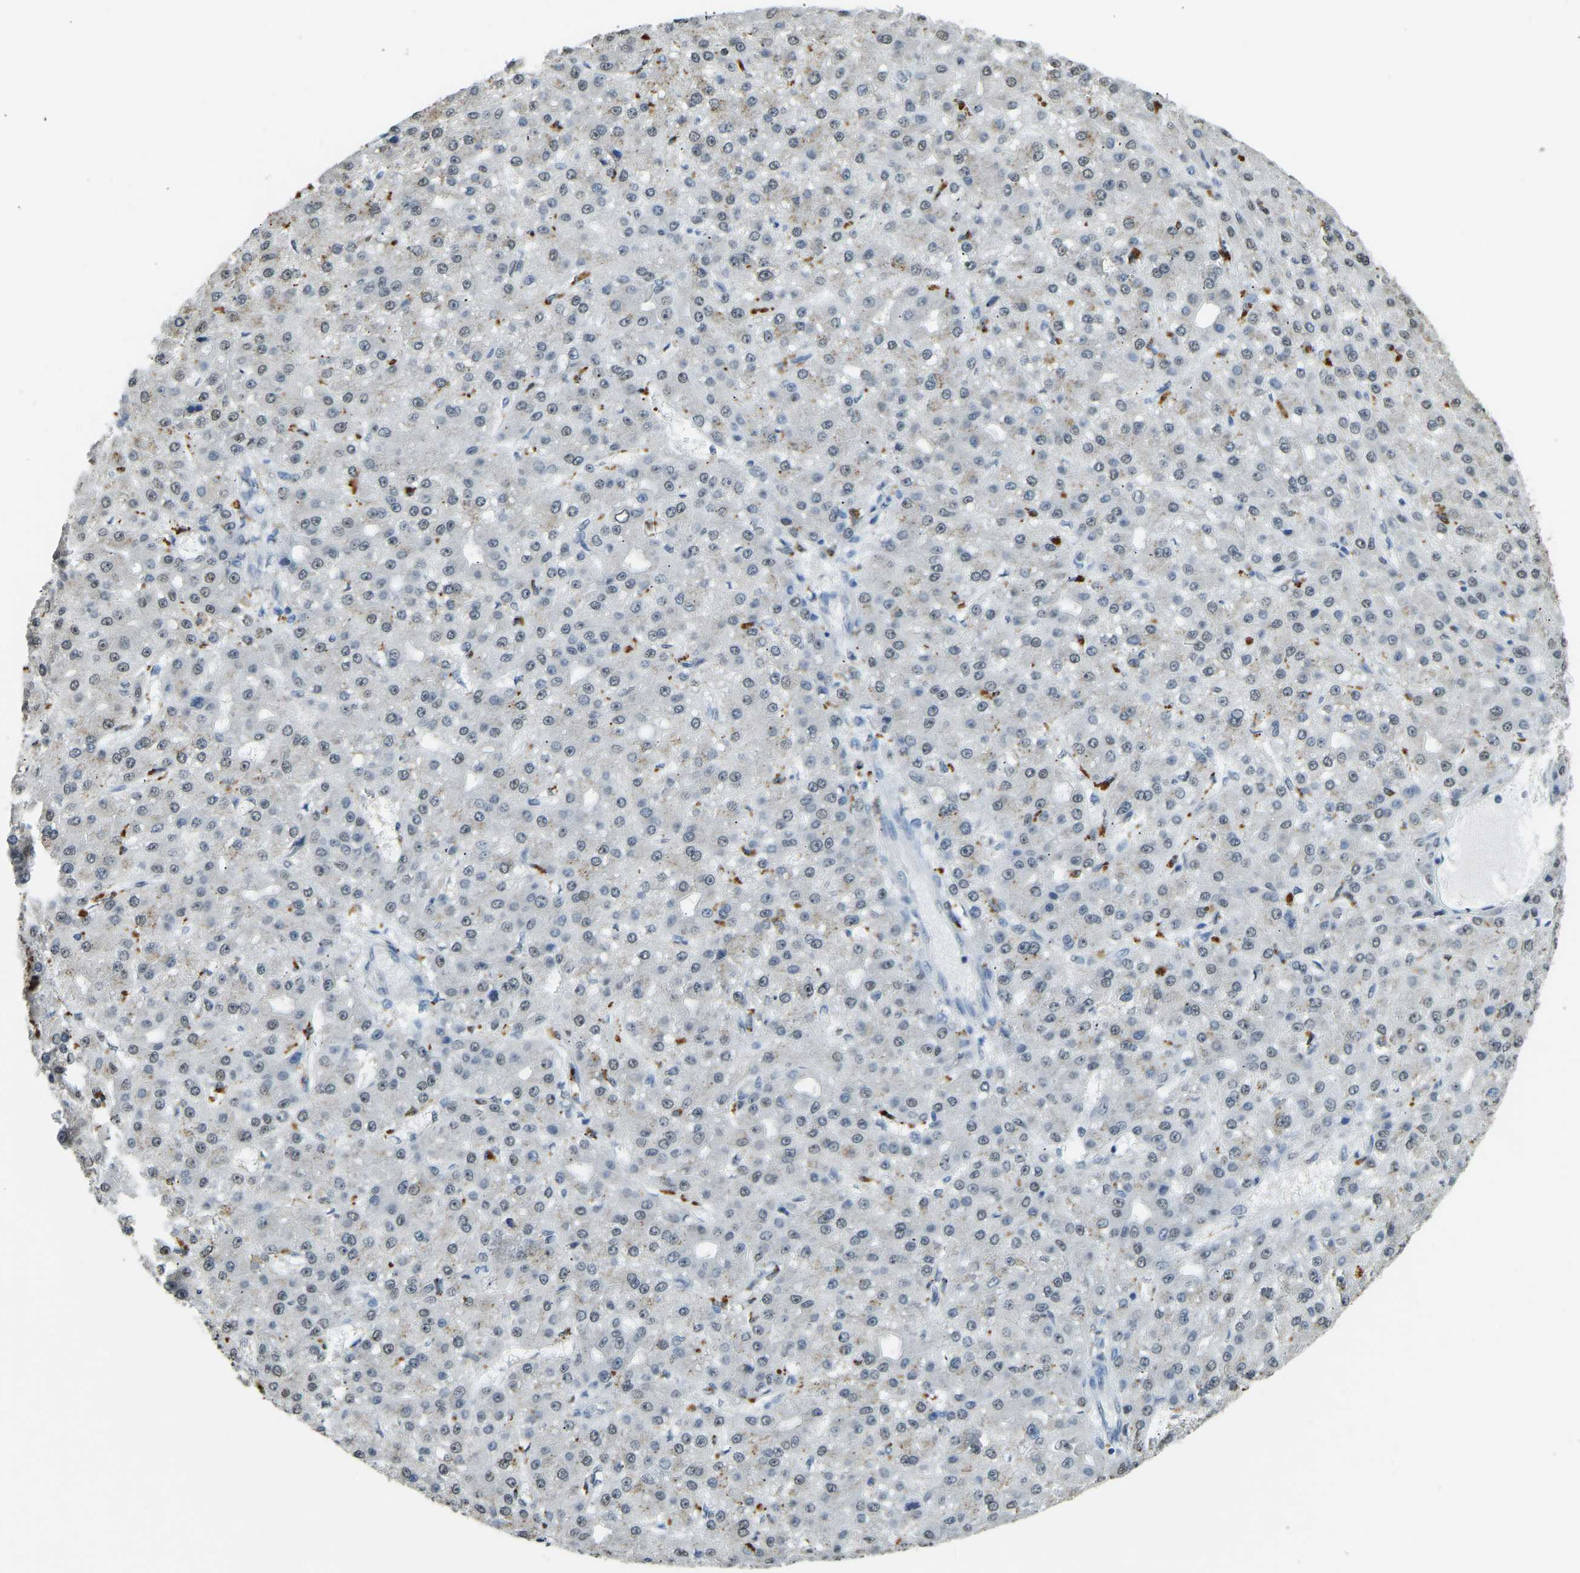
{"staining": {"intensity": "negative", "quantity": "none", "location": "none"}, "tissue": "liver cancer", "cell_type": "Tumor cells", "image_type": "cancer", "snomed": [{"axis": "morphology", "description": "Carcinoma, Hepatocellular, NOS"}, {"axis": "topography", "description": "Liver"}], "caption": "This histopathology image is of liver hepatocellular carcinoma stained with immunohistochemistry to label a protein in brown with the nuclei are counter-stained blue. There is no expression in tumor cells.", "gene": "NANS", "patient": {"sex": "male", "age": 67}}